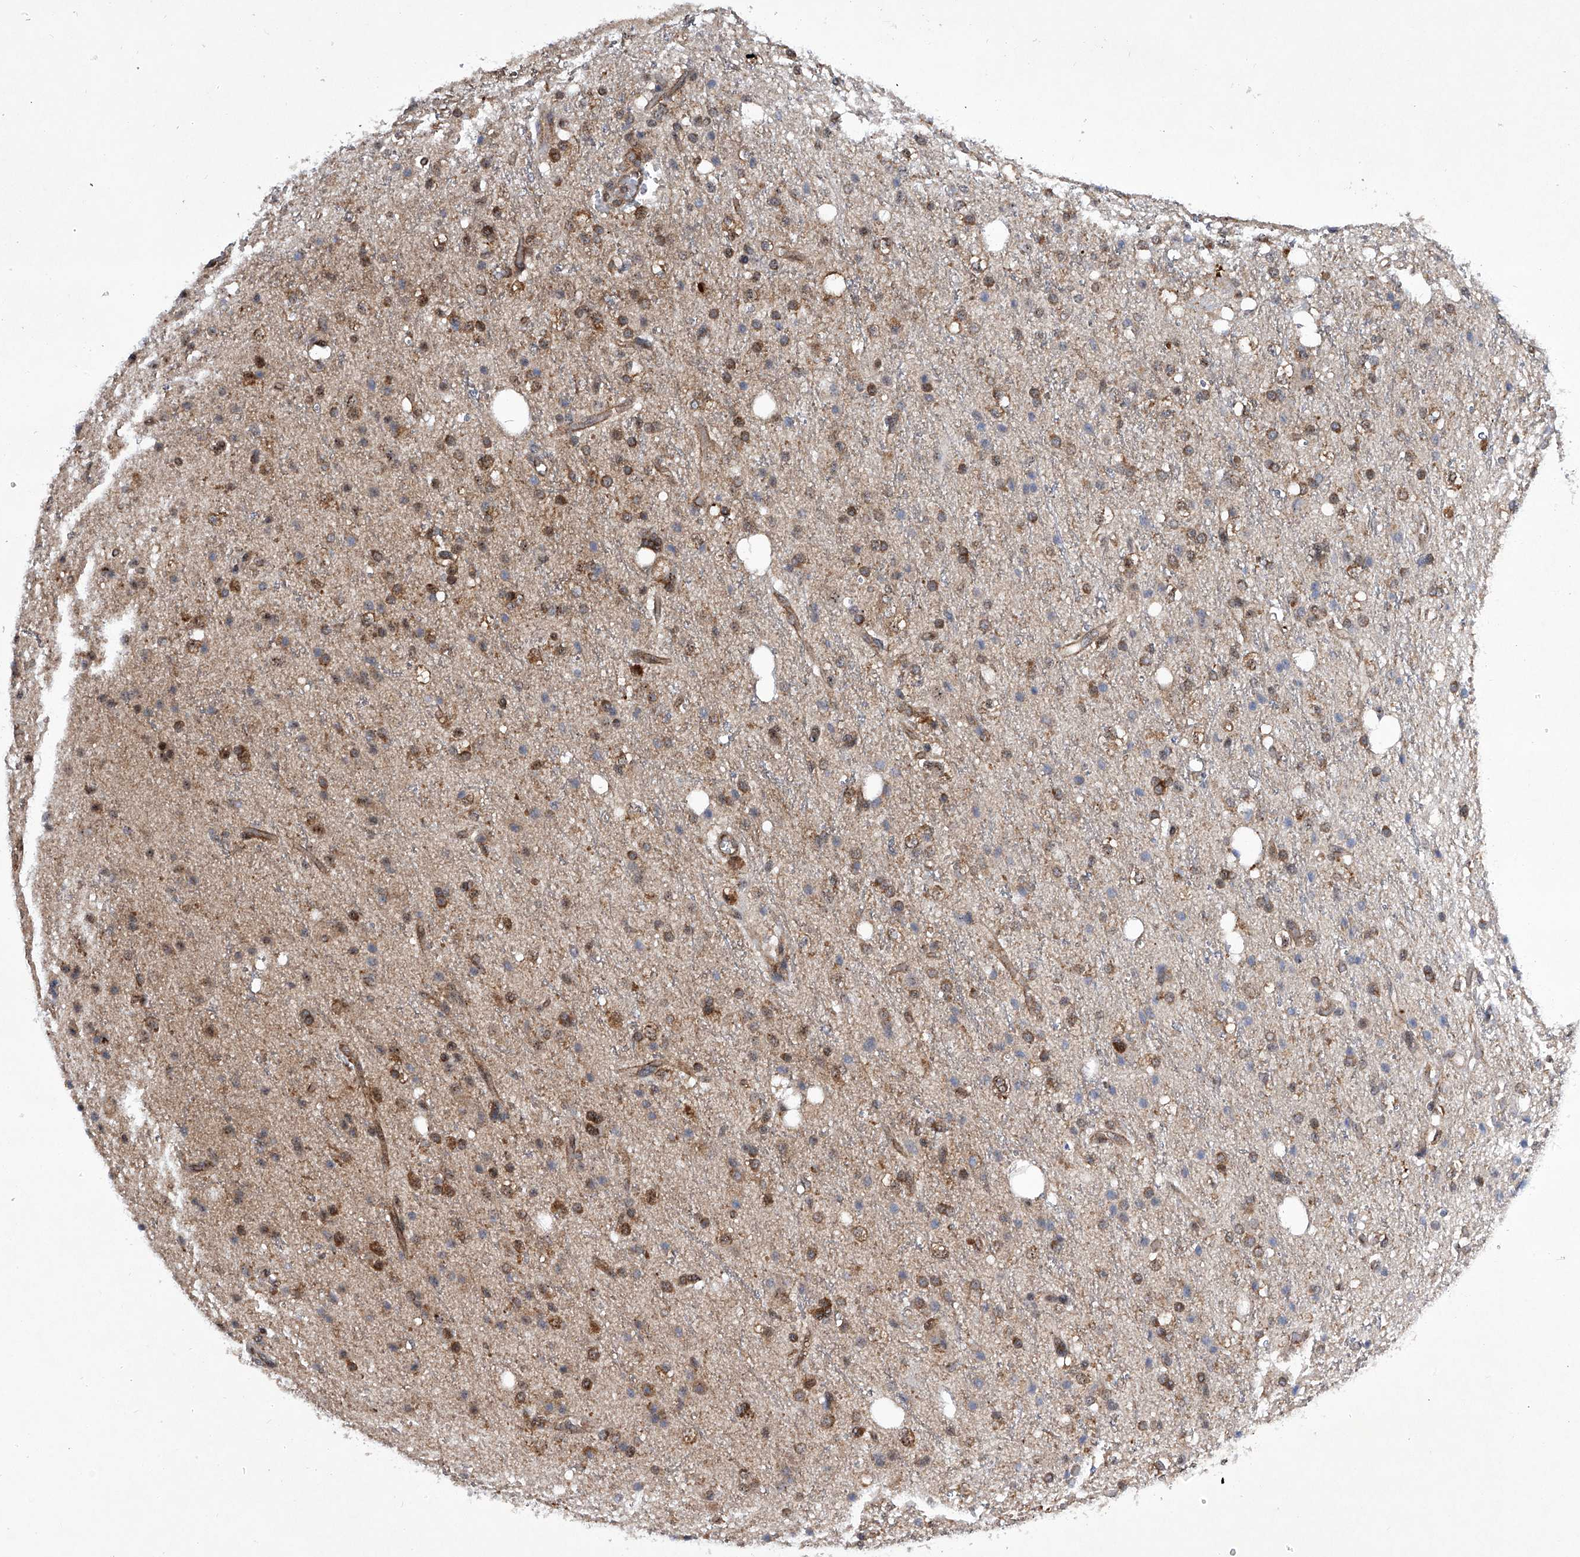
{"staining": {"intensity": "moderate", "quantity": ">75%", "location": "cytoplasmic/membranous,nuclear"}, "tissue": "glioma", "cell_type": "Tumor cells", "image_type": "cancer", "snomed": [{"axis": "morphology", "description": "Glioma, malignant, High grade"}, {"axis": "topography", "description": "Brain"}], "caption": "The photomicrograph displays immunohistochemical staining of glioma. There is moderate cytoplasmic/membranous and nuclear staining is present in about >75% of tumor cells.", "gene": "CISH", "patient": {"sex": "male", "age": 47}}